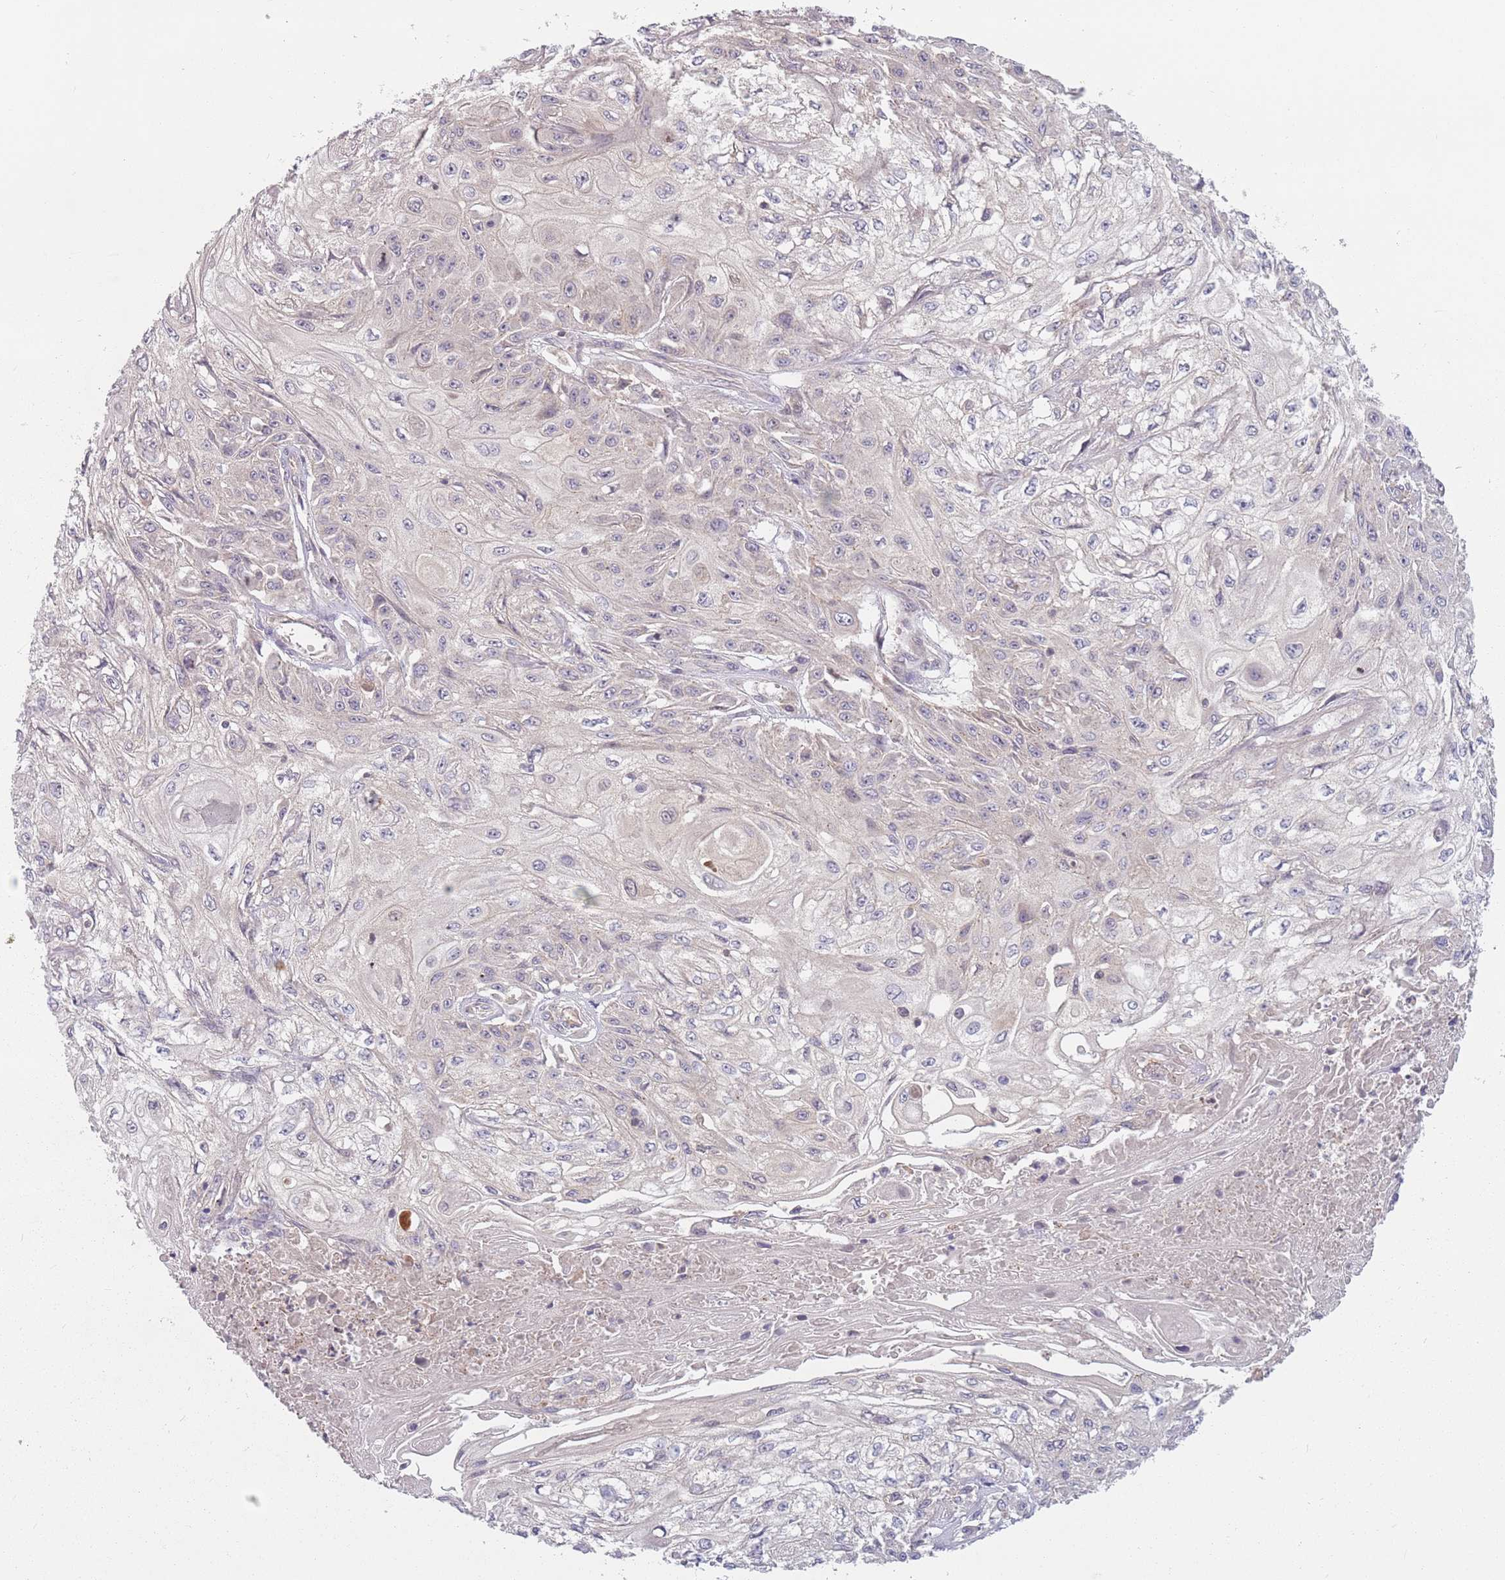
{"staining": {"intensity": "negative", "quantity": "none", "location": "none"}, "tissue": "skin cancer", "cell_type": "Tumor cells", "image_type": "cancer", "snomed": [{"axis": "morphology", "description": "Squamous cell carcinoma, NOS"}, {"axis": "morphology", "description": "Squamous cell carcinoma, metastatic, NOS"}, {"axis": "topography", "description": "Skin"}, {"axis": "topography", "description": "Lymph node"}], "caption": "Protein analysis of squamous cell carcinoma (skin) demonstrates no significant positivity in tumor cells.", "gene": "ASB13", "patient": {"sex": "male", "age": 75}}